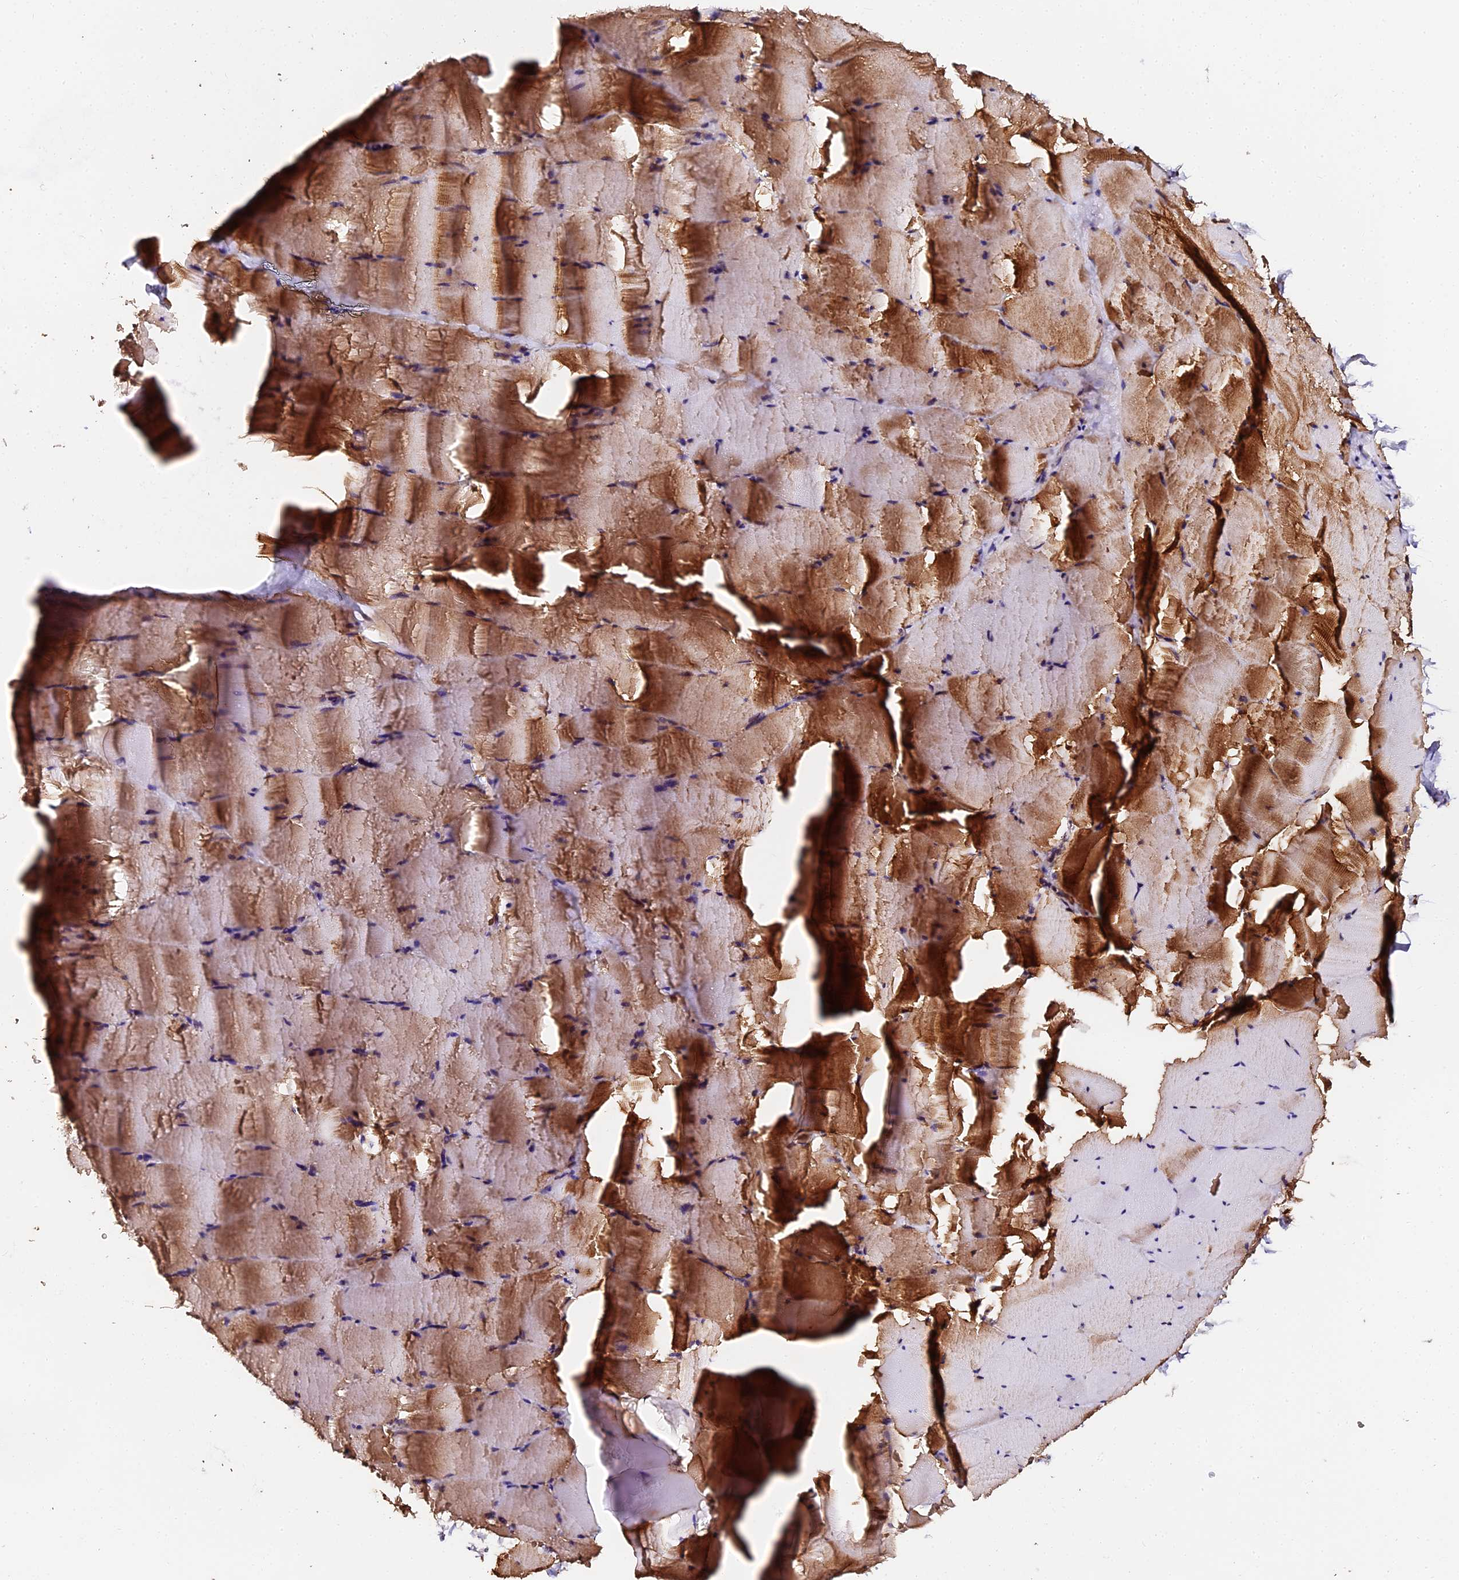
{"staining": {"intensity": "strong", "quantity": "25%-75%", "location": "cytoplasmic/membranous"}, "tissue": "skeletal muscle", "cell_type": "Myocytes", "image_type": "normal", "snomed": [{"axis": "morphology", "description": "Normal tissue, NOS"}, {"axis": "topography", "description": "Skeletal muscle"}], "caption": "A brown stain labels strong cytoplasmic/membranous expression of a protein in myocytes of benign human skeletal muscle. The staining is performed using DAB (3,3'-diaminobenzidine) brown chromogen to label protein expression. The nuclei are counter-stained blue using hematoxylin.", "gene": "TDO2", "patient": {"sex": "male", "age": 62}}